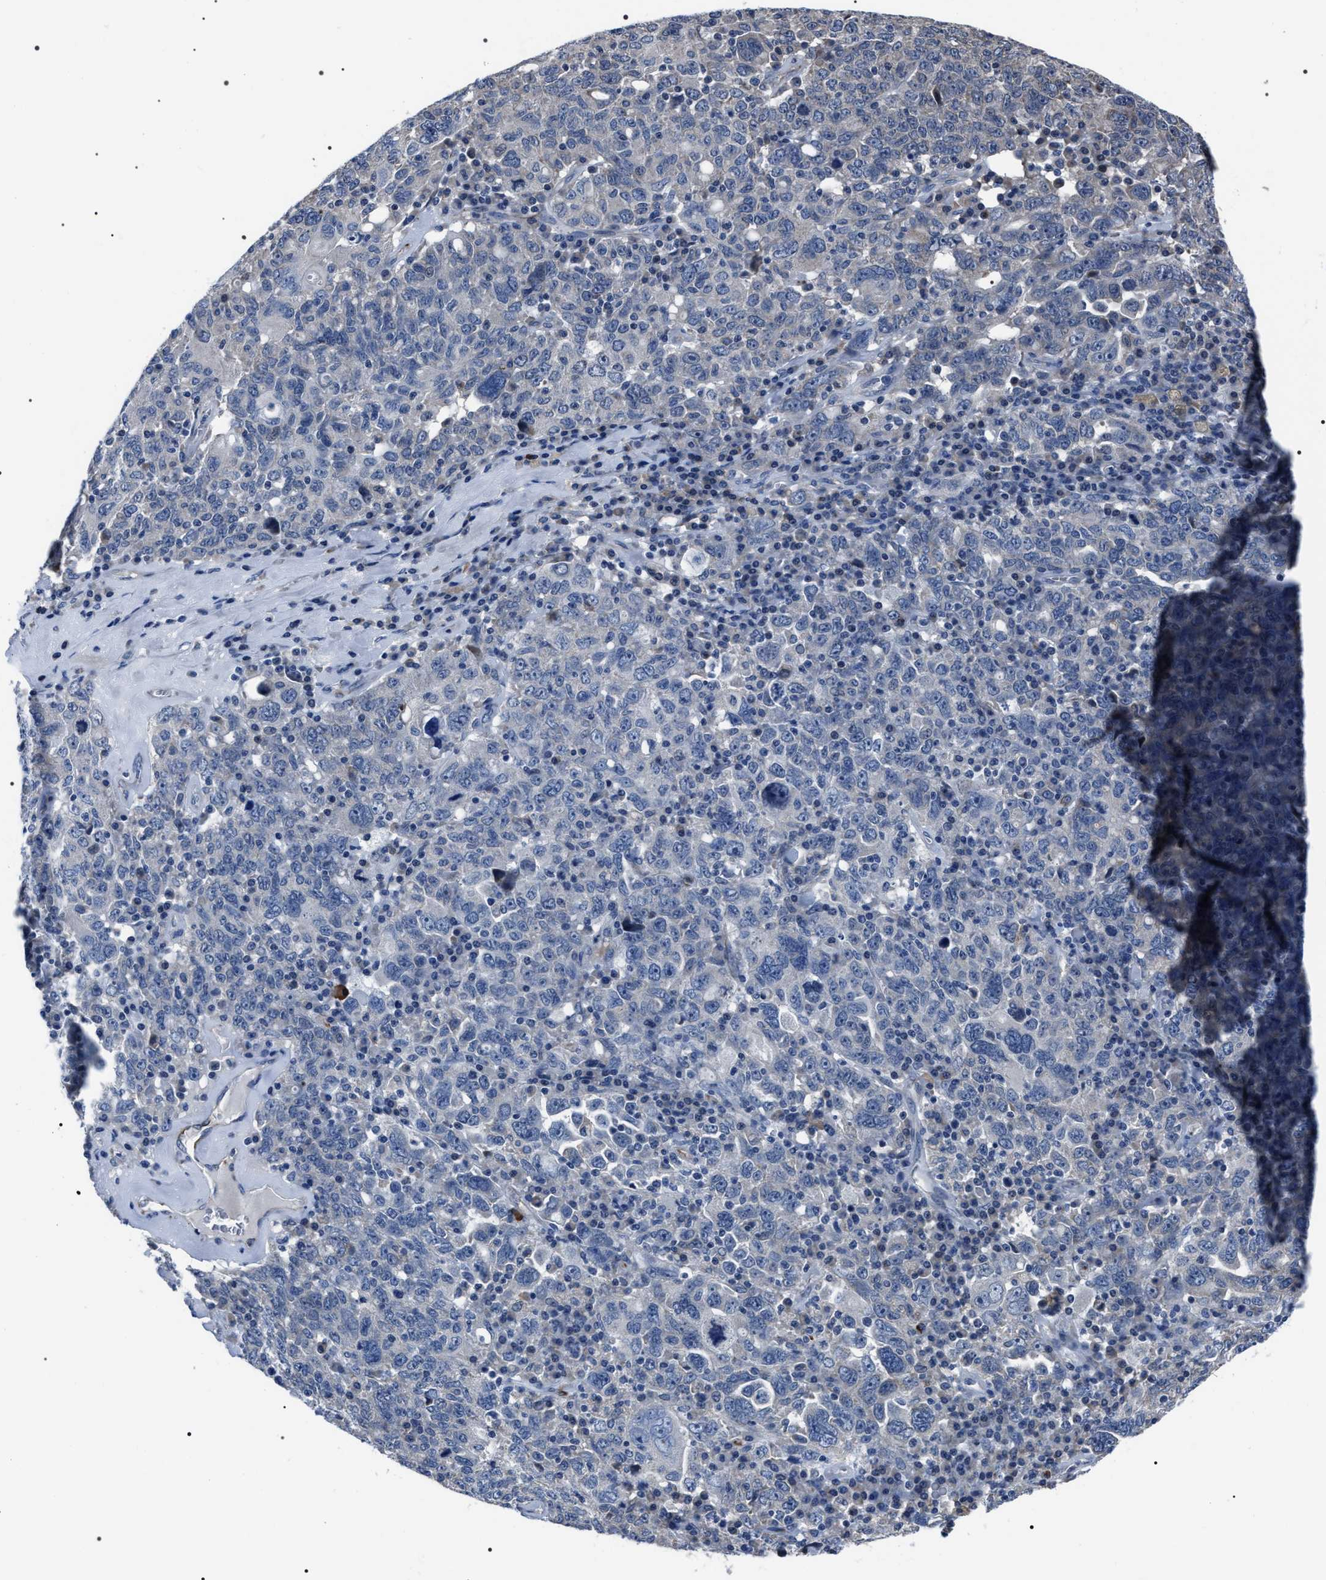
{"staining": {"intensity": "negative", "quantity": "none", "location": "none"}, "tissue": "ovarian cancer", "cell_type": "Tumor cells", "image_type": "cancer", "snomed": [{"axis": "morphology", "description": "Carcinoma, endometroid"}, {"axis": "topography", "description": "Ovary"}], "caption": "High magnification brightfield microscopy of ovarian endometroid carcinoma stained with DAB (3,3'-diaminobenzidine) (brown) and counterstained with hematoxylin (blue): tumor cells show no significant staining.", "gene": "PKD1L1", "patient": {"sex": "female", "age": 62}}